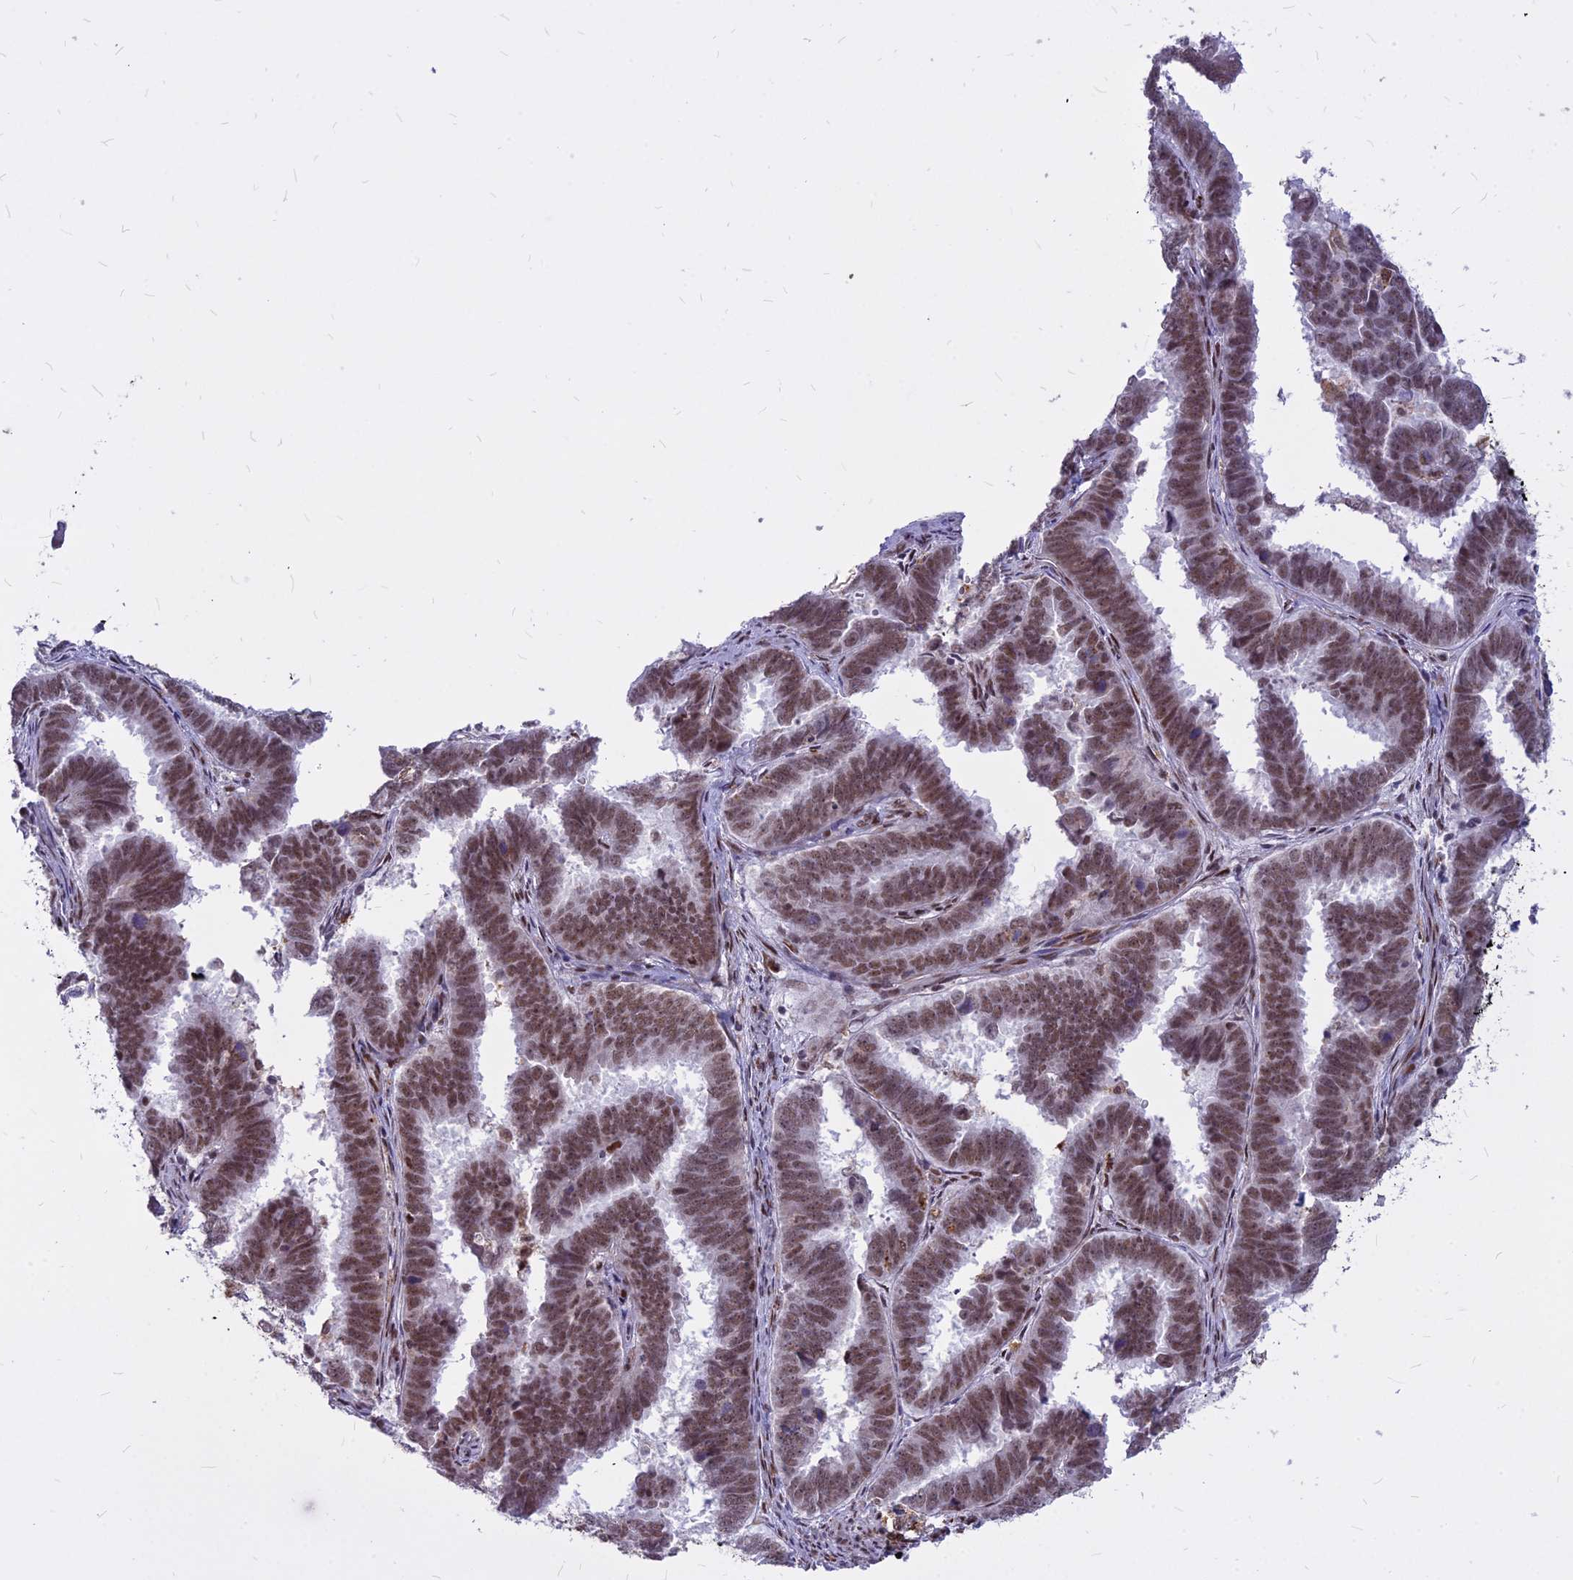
{"staining": {"intensity": "moderate", "quantity": ">75%", "location": "nuclear"}, "tissue": "endometrial cancer", "cell_type": "Tumor cells", "image_type": "cancer", "snomed": [{"axis": "morphology", "description": "Adenocarcinoma, NOS"}, {"axis": "topography", "description": "Endometrium"}], "caption": "Endometrial adenocarcinoma stained with a brown dye demonstrates moderate nuclear positive expression in about >75% of tumor cells.", "gene": "ALG10", "patient": {"sex": "female", "age": 75}}